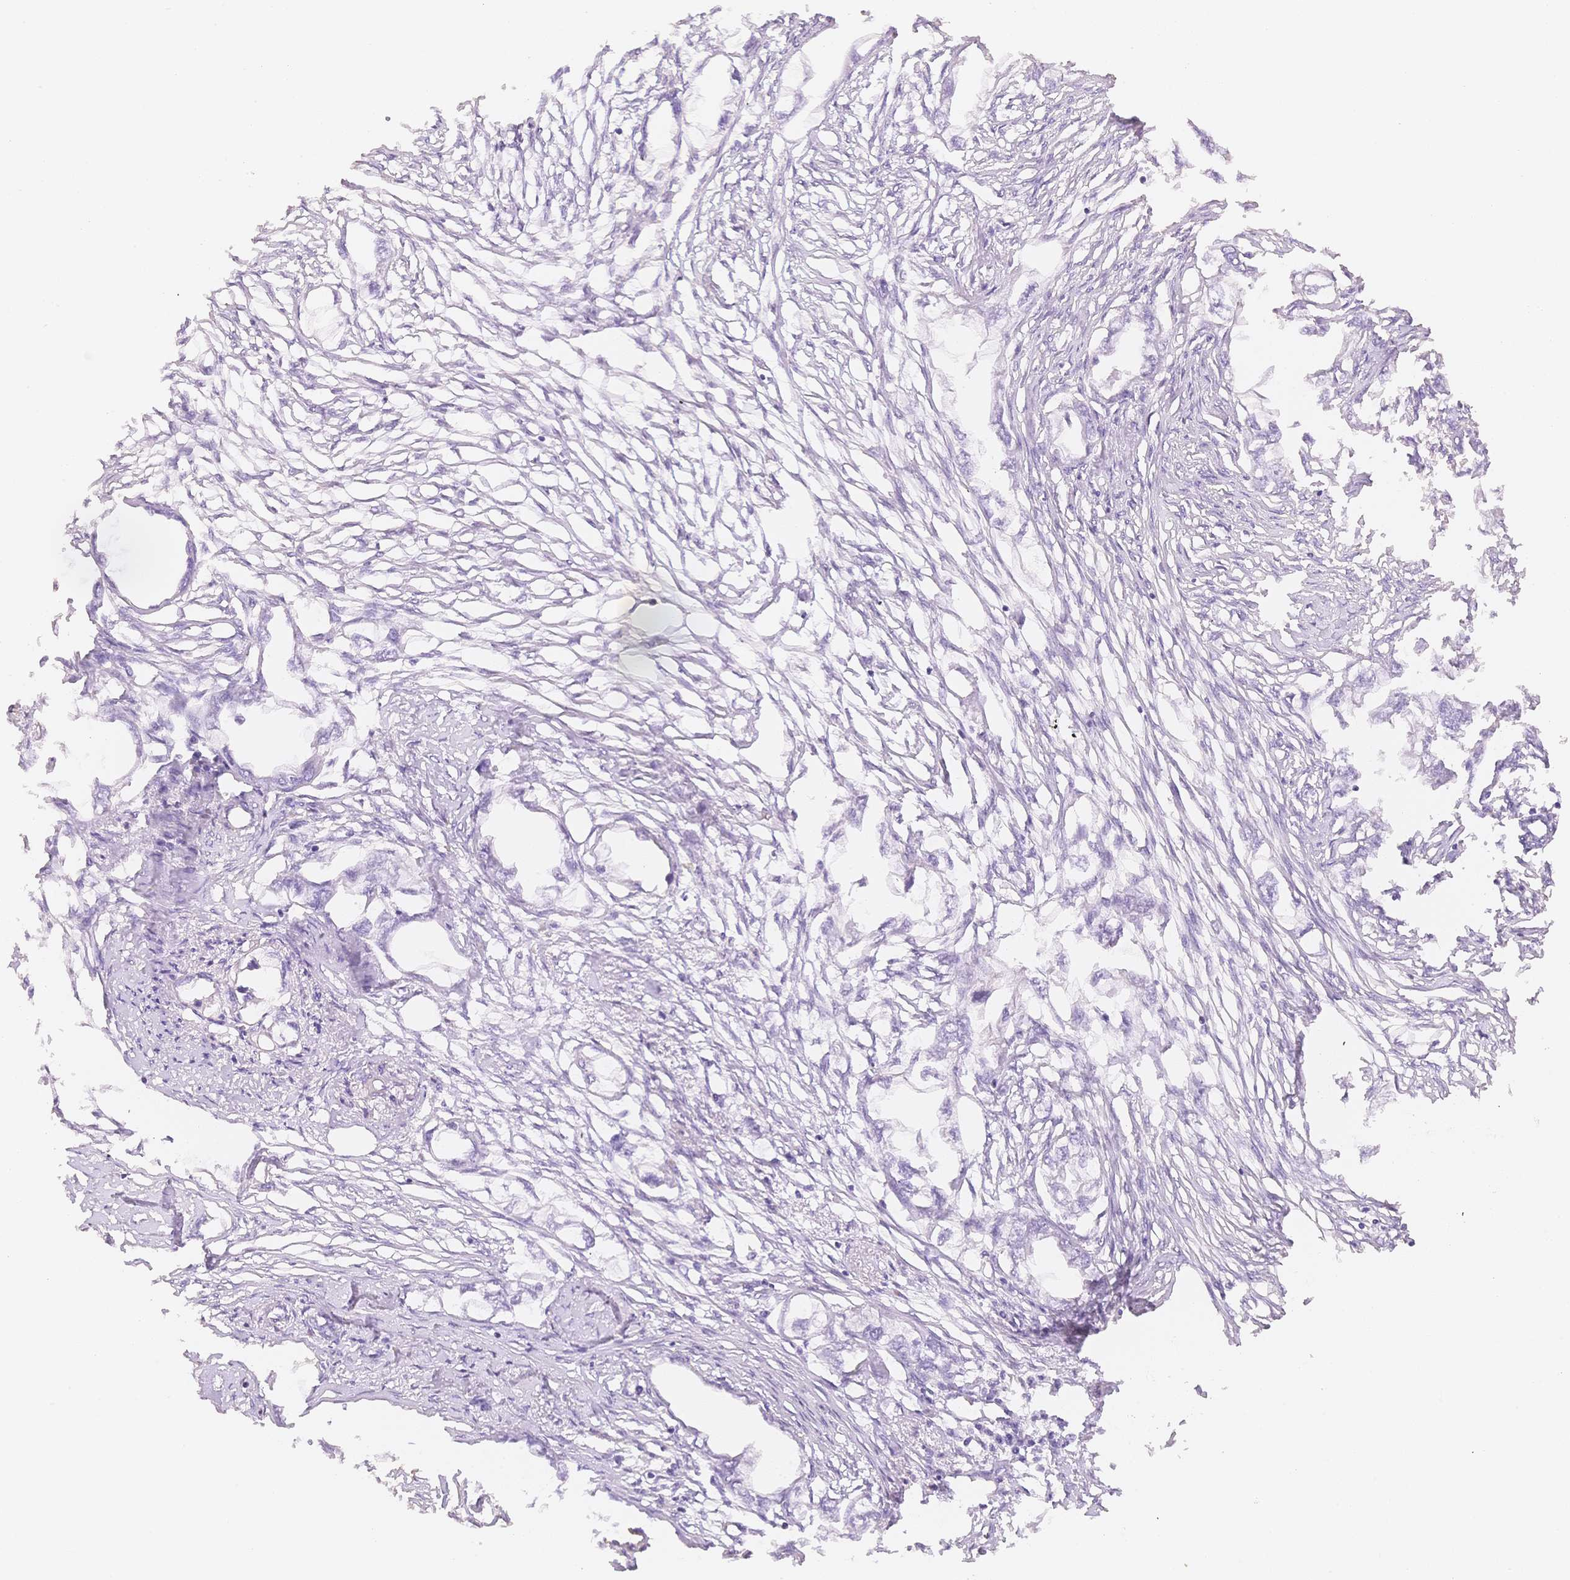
{"staining": {"intensity": "negative", "quantity": "none", "location": "none"}, "tissue": "endometrial cancer", "cell_type": "Tumor cells", "image_type": "cancer", "snomed": [{"axis": "morphology", "description": "Adenocarcinoma, NOS"}, {"axis": "morphology", "description": "Adenocarcinoma, metastatic, NOS"}, {"axis": "topography", "description": "Adipose tissue"}, {"axis": "topography", "description": "Endometrium"}], "caption": "Human endometrial cancer stained for a protein using immunohistochemistry reveals no staining in tumor cells.", "gene": "MBOAT7", "patient": {"sex": "female", "age": 67}}